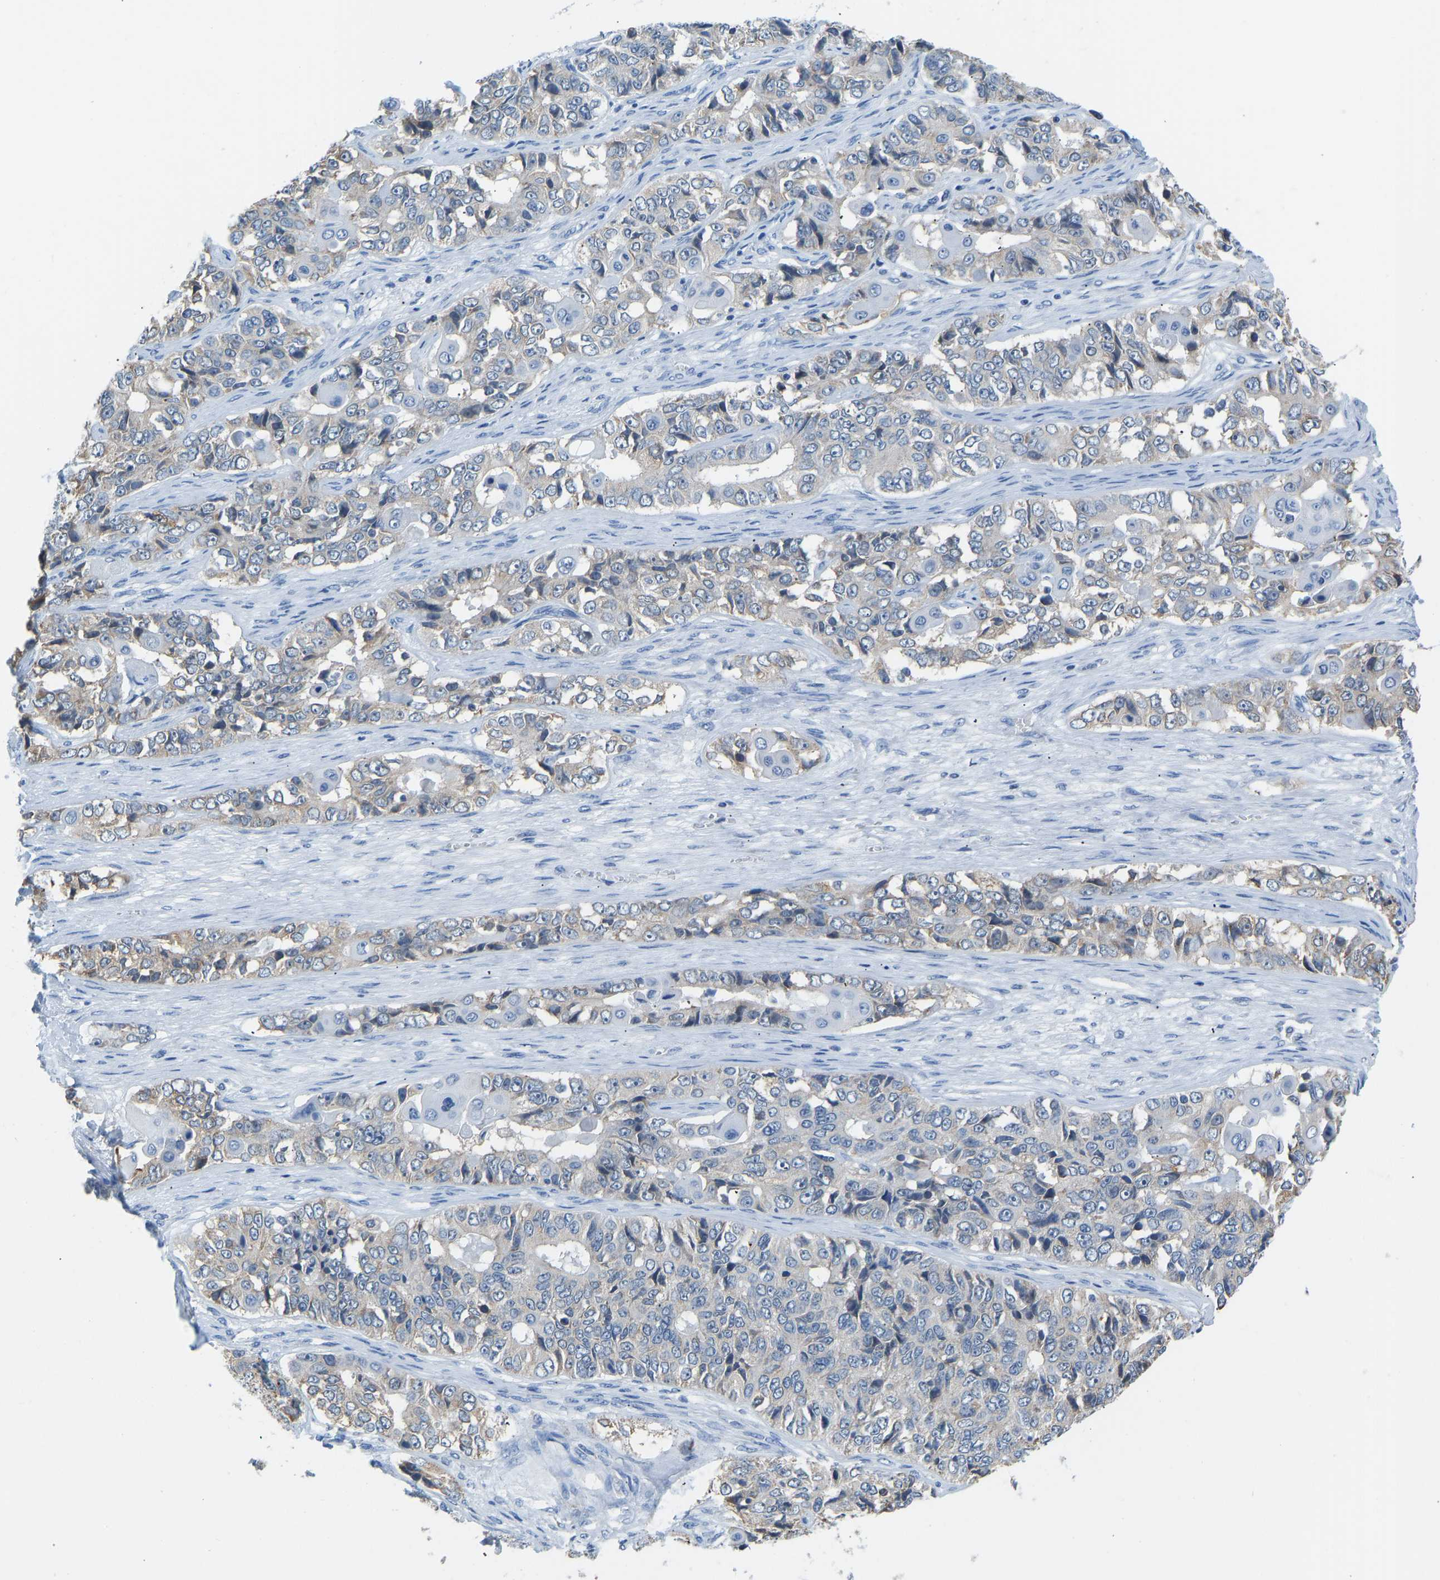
{"staining": {"intensity": "negative", "quantity": "none", "location": "none"}, "tissue": "ovarian cancer", "cell_type": "Tumor cells", "image_type": "cancer", "snomed": [{"axis": "morphology", "description": "Carcinoma, endometroid"}, {"axis": "topography", "description": "Ovary"}], "caption": "This image is of ovarian cancer stained with IHC to label a protein in brown with the nuclei are counter-stained blue. There is no staining in tumor cells.", "gene": "VRK1", "patient": {"sex": "female", "age": 51}}